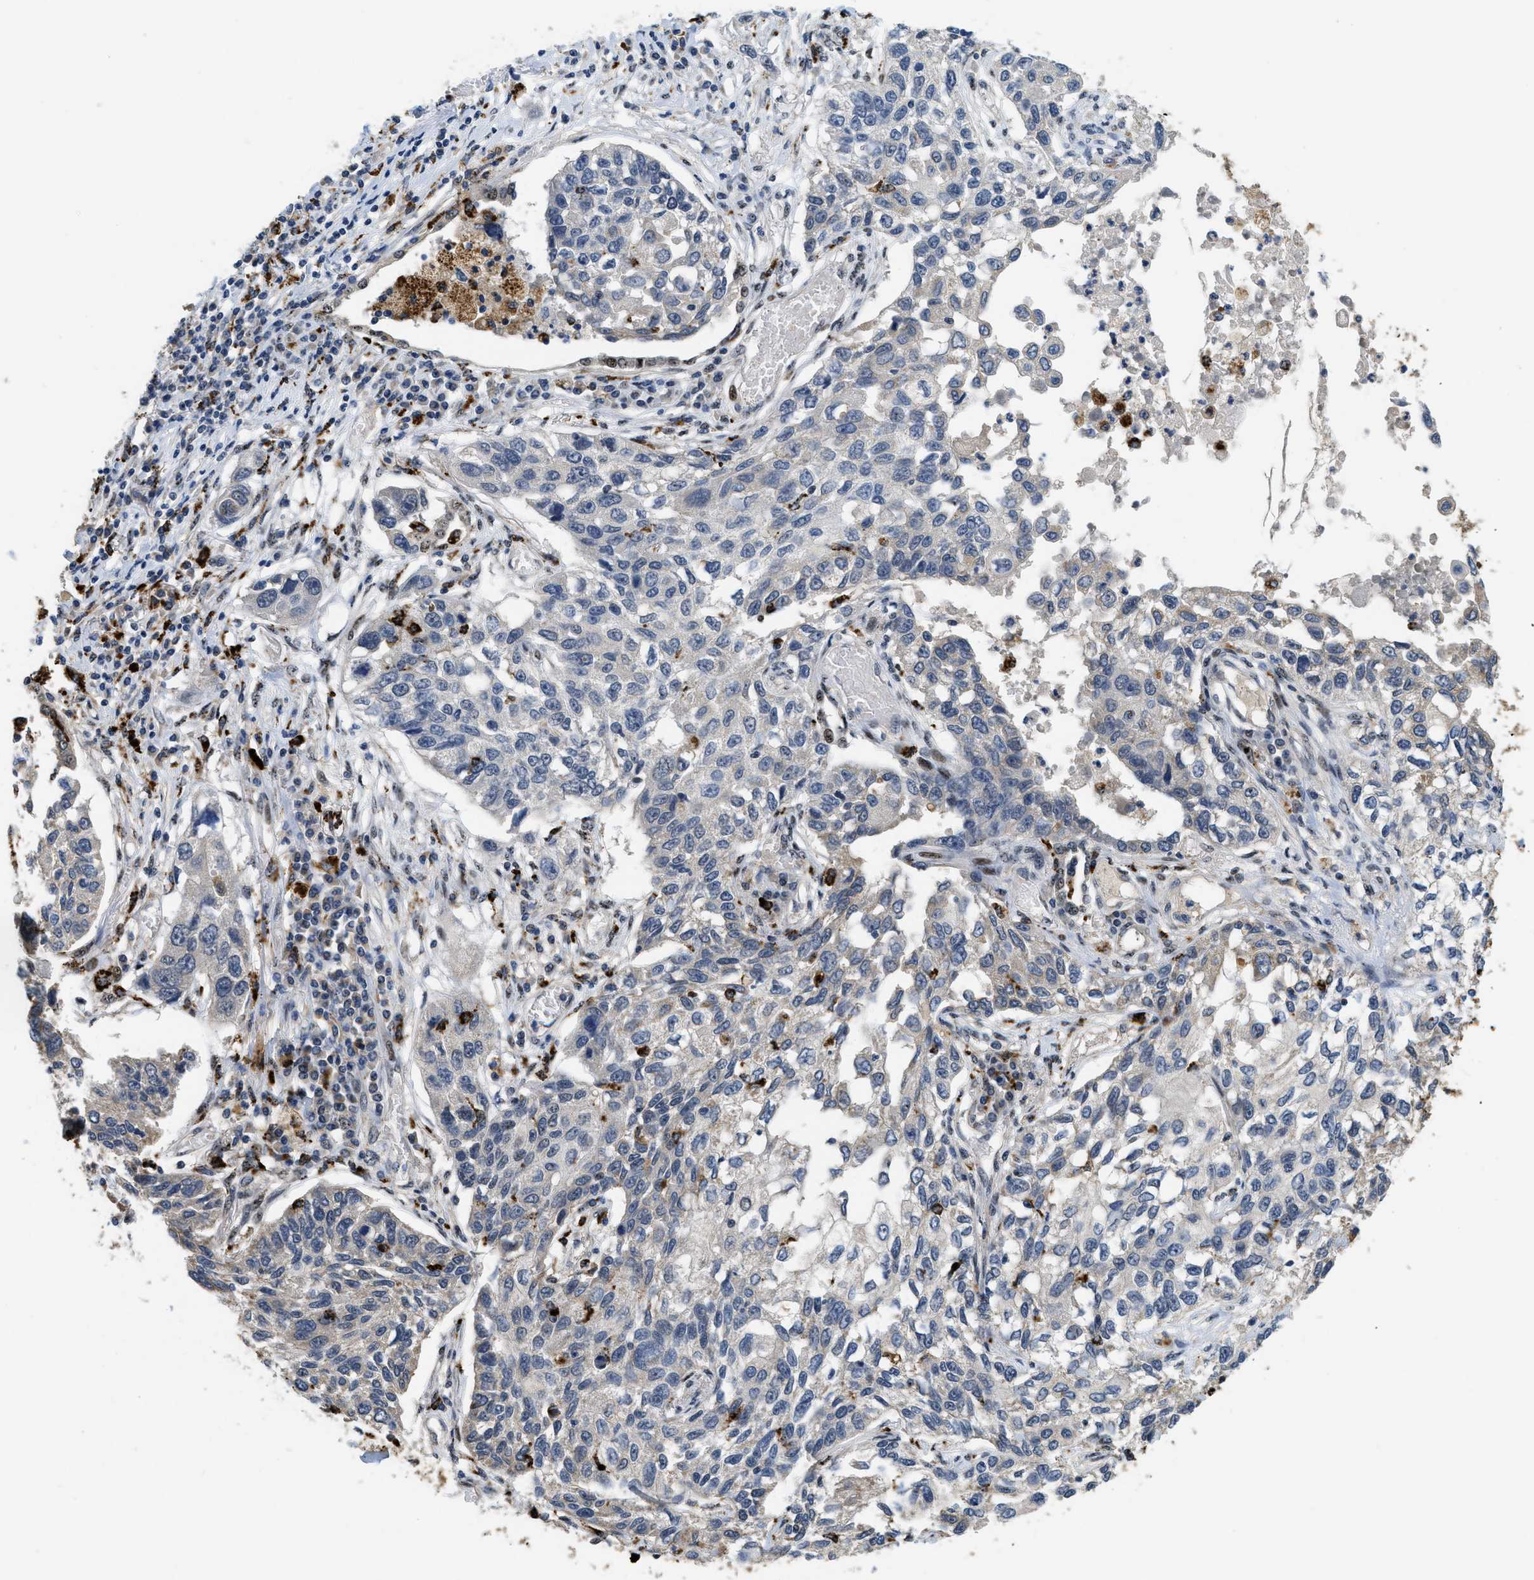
{"staining": {"intensity": "negative", "quantity": "none", "location": "none"}, "tissue": "lung cancer", "cell_type": "Tumor cells", "image_type": "cancer", "snomed": [{"axis": "morphology", "description": "Squamous cell carcinoma, NOS"}, {"axis": "topography", "description": "Lung"}], "caption": "This is an immunohistochemistry (IHC) image of human lung cancer. There is no staining in tumor cells.", "gene": "BMPR2", "patient": {"sex": "male", "age": 71}}